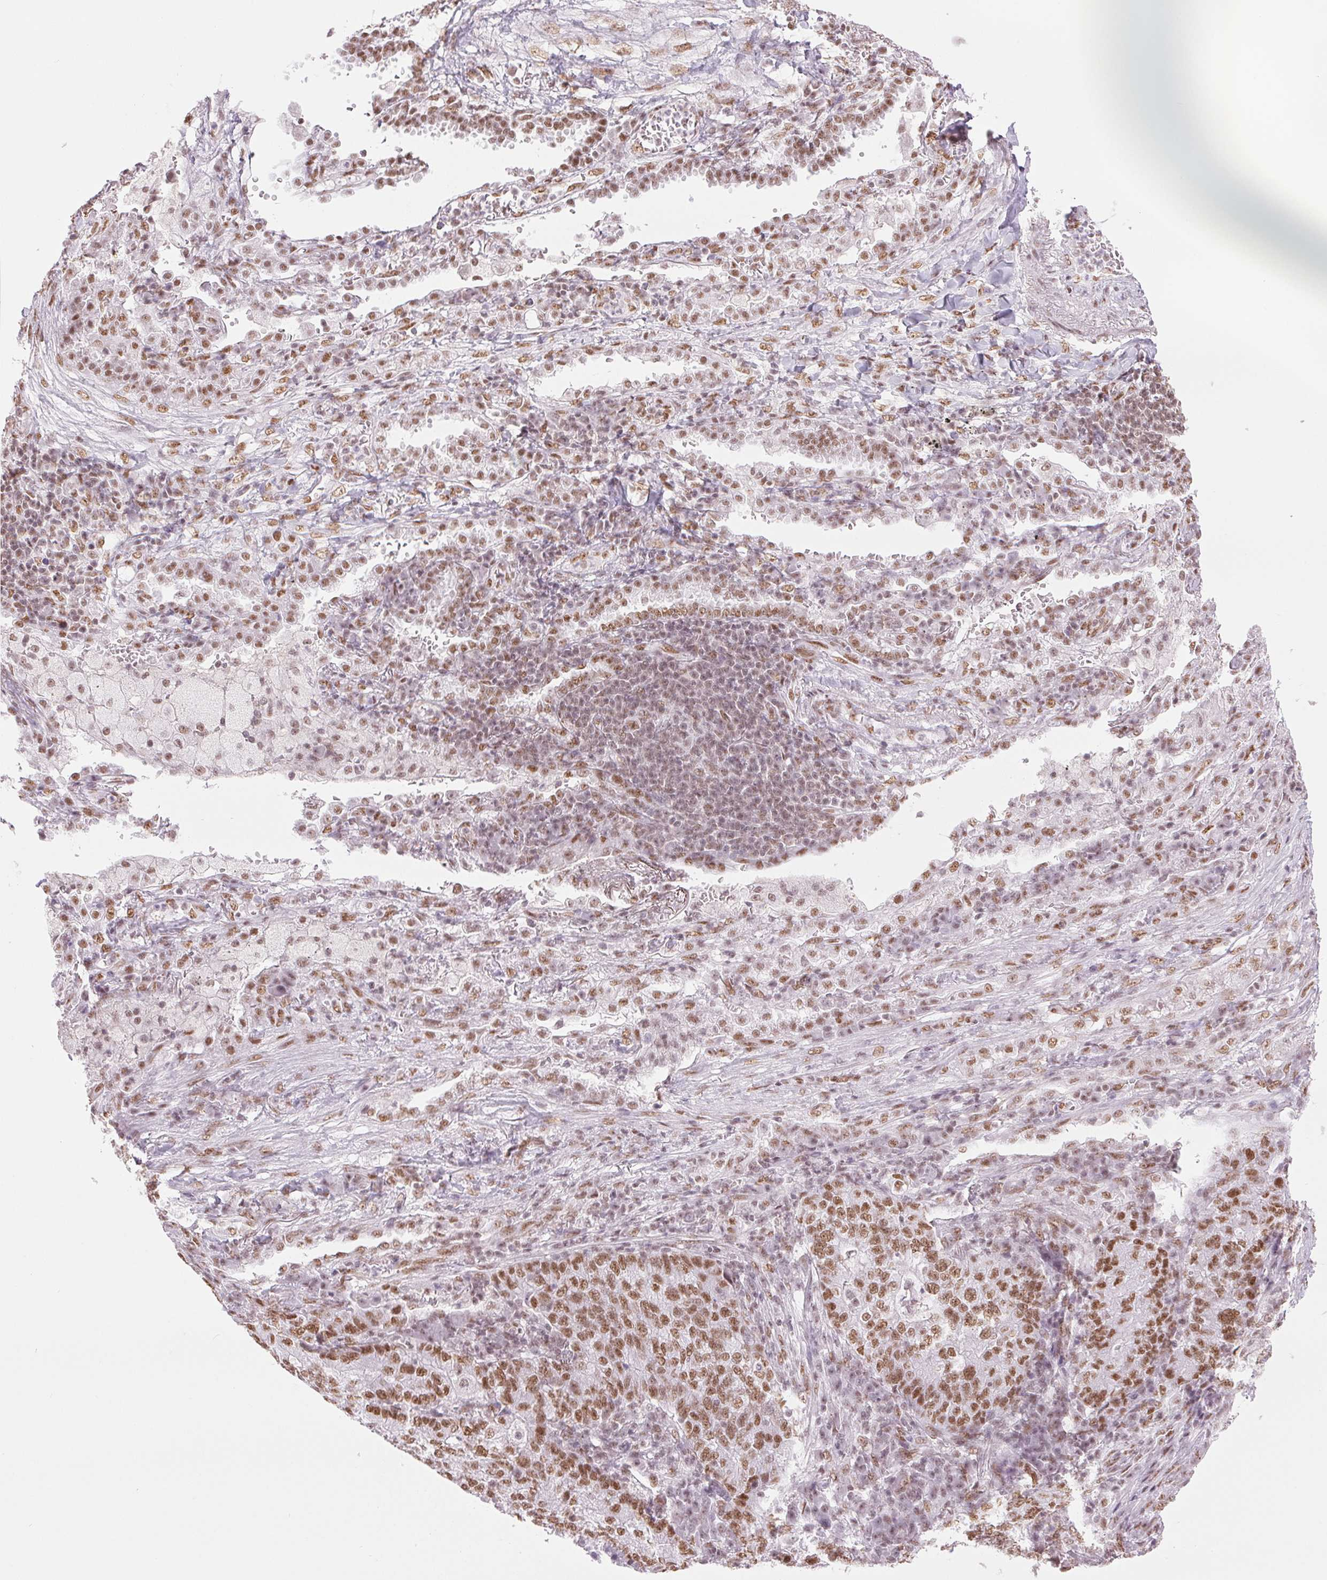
{"staining": {"intensity": "moderate", "quantity": ">75%", "location": "nuclear"}, "tissue": "lung cancer", "cell_type": "Tumor cells", "image_type": "cancer", "snomed": [{"axis": "morphology", "description": "Adenocarcinoma, NOS"}, {"axis": "topography", "description": "Lung"}], "caption": "Protein staining of lung cancer tissue demonstrates moderate nuclear staining in approximately >75% of tumor cells. (brown staining indicates protein expression, while blue staining denotes nuclei).", "gene": "ZFR2", "patient": {"sex": "male", "age": 57}}